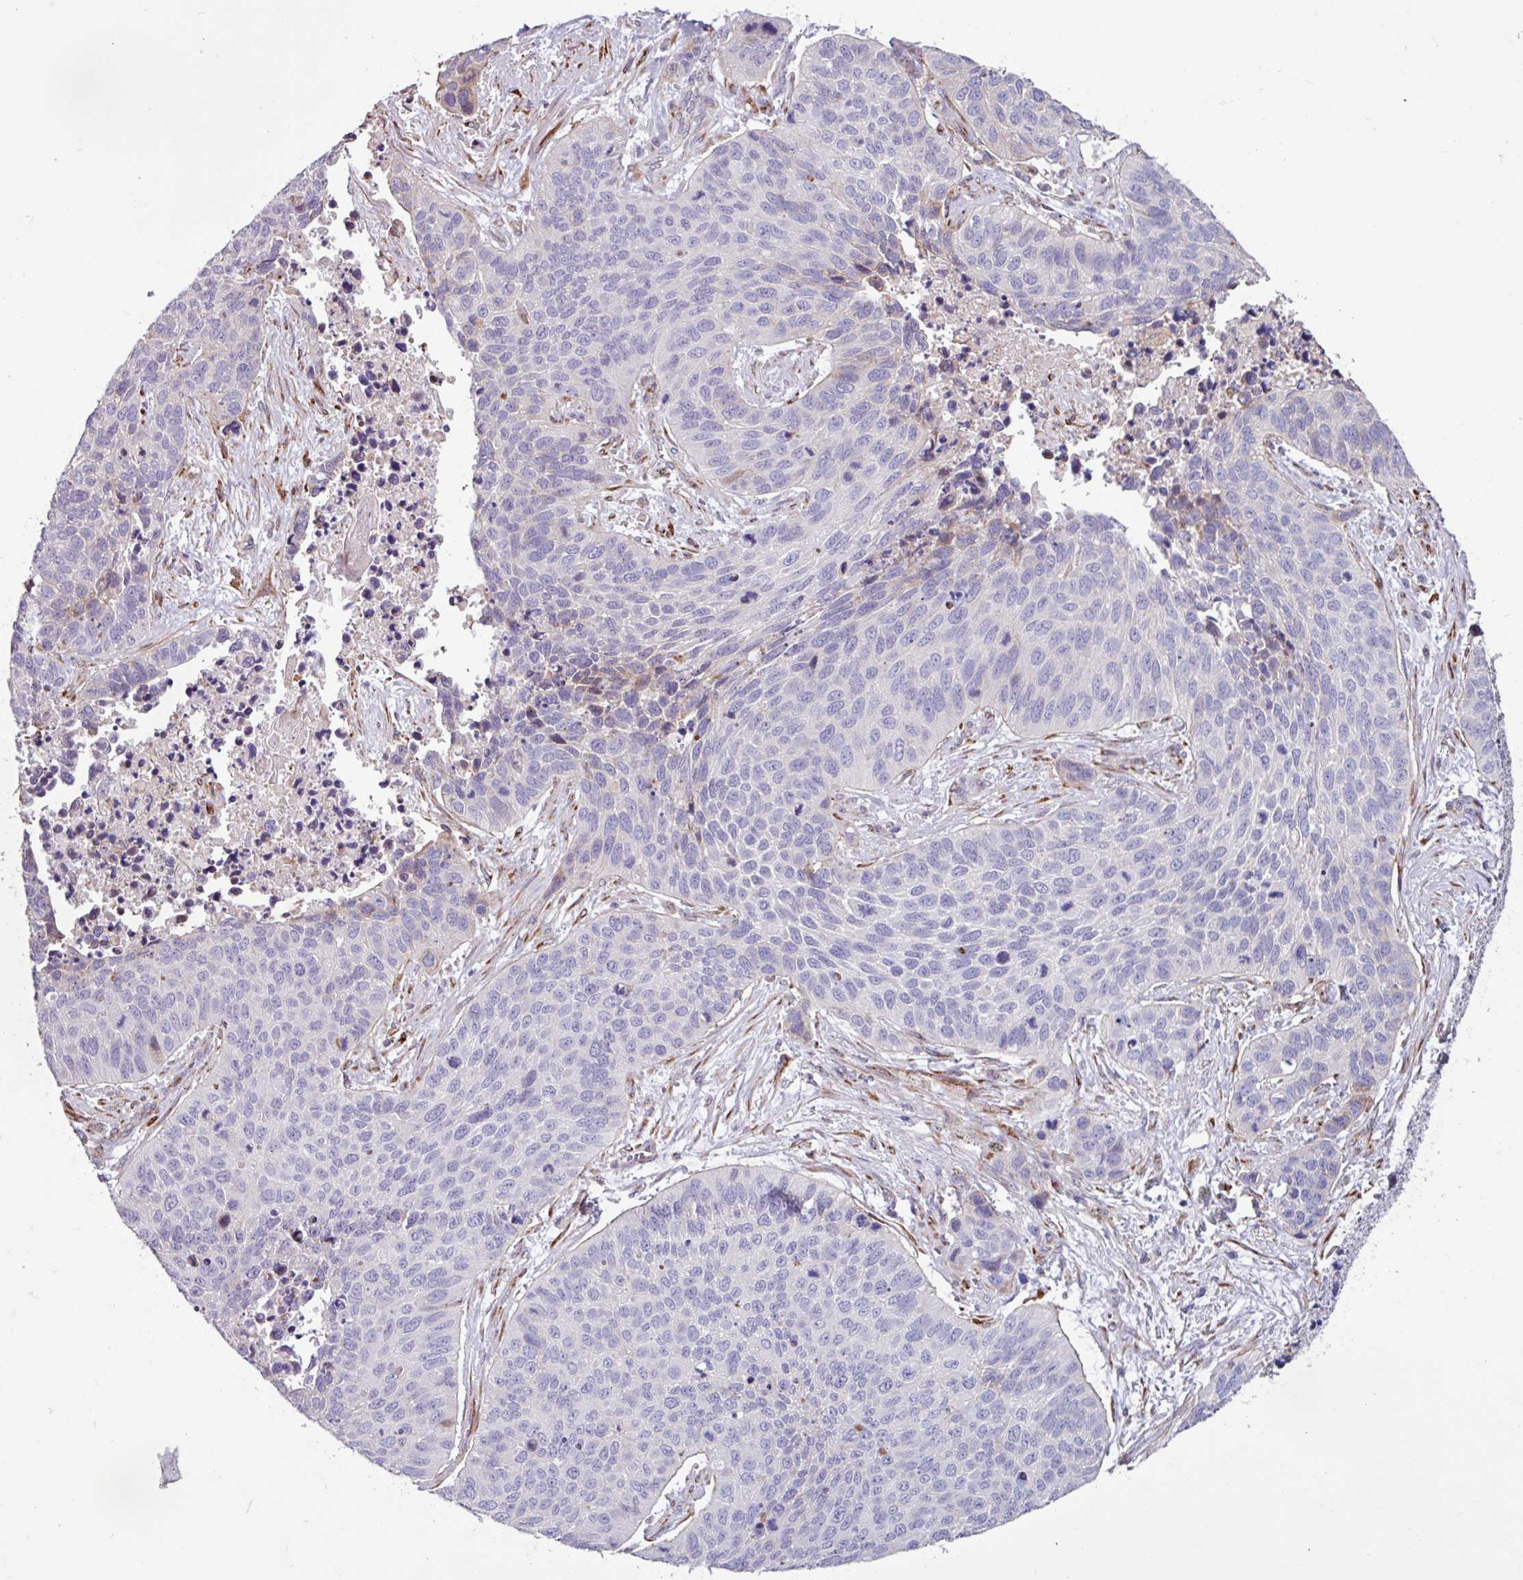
{"staining": {"intensity": "negative", "quantity": "none", "location": "none"}, "tissue": "lung cancer", "cell_type": "Tumor cells", "image_type": "cancer", "snomed": [{"axis": "morphology", "description": "Squamous cell carcinoma, NOS"}, {"axis": "topography", "description": "Lung"}], "caption": "Immunohistochemical staining of lung cancer (squamous cell carcinoma) reveals no significant expression in tumor cells.", "gene": "PPP1R35", "patient": {"sex": "male", "age": 62}}